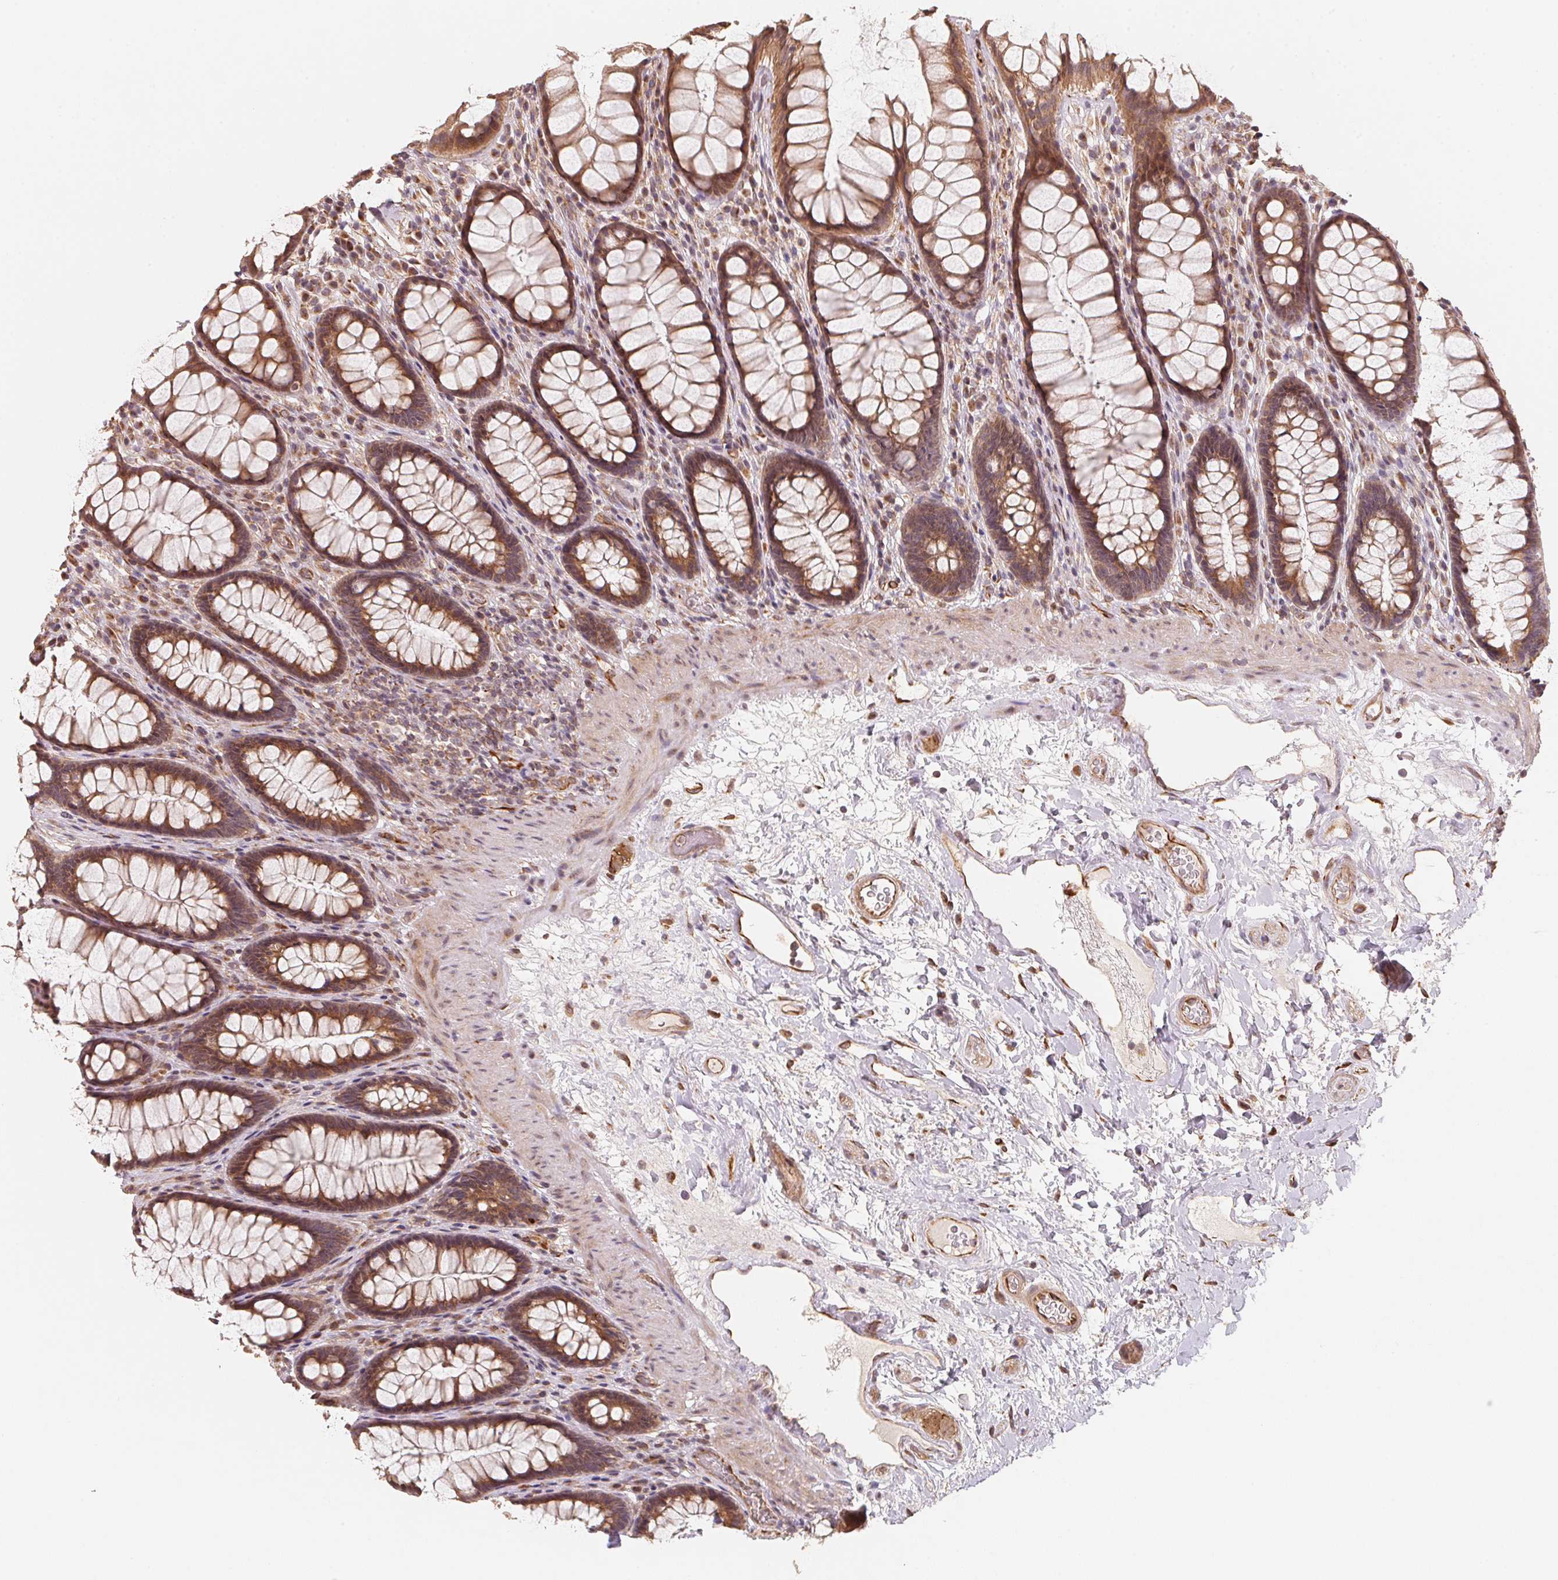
{"staining": {"intensity": "moderate", "quantity": ">75%", "location": "cytoplasmic/membranous"}, "tissue": "rectum", "cell_type": "Glandular cells", "image_type": "normal", "snomed": [{"axis": "morphology", "description": "Normal tissue, NOS"}, {"axis": "topography", "description": "Rectum"}], "caption": "Glandular cells reveal medium levels of moderate cytoplasmic/membranous staining in approximately >75% of cells in normal human rectum.", "gene": "TSPAN12", "patient": {"sex": "male", "age": 72}}